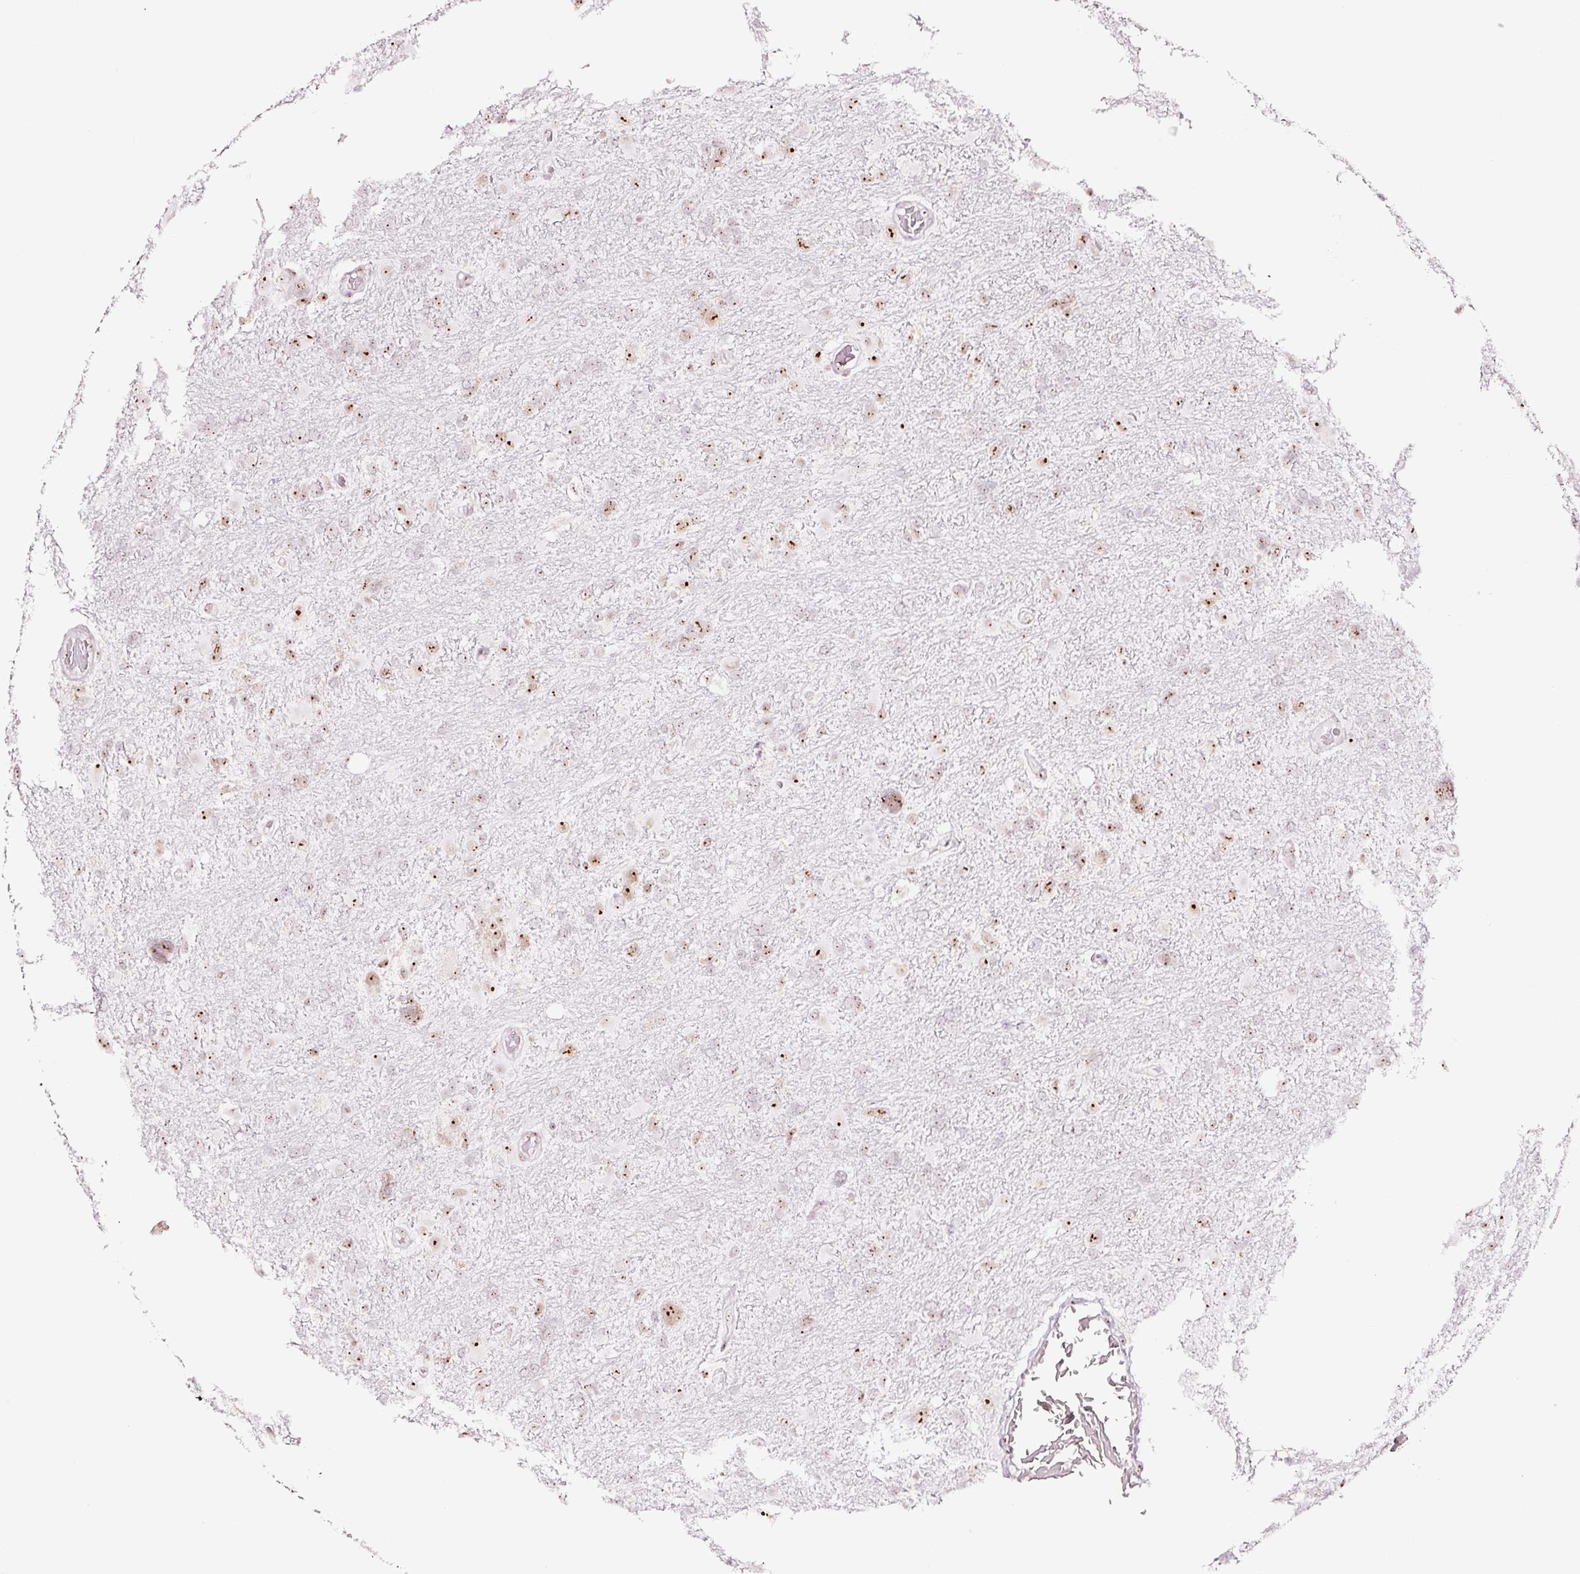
{"staining": {"intensity": "moderate", "quantity": "25%-75%", "location": "nuclear"}, "tissue": "glioma", "cell_type": "Tumor cells", "image_type": "cancer", "snomed": [{"axis": "morphology", "description": "Glioma, malignant, High grade"}, {"axis": "topography", "description": "Brain"}], "caption": "IHC photomicrograph of human high-grade glioma (malignant) stained for a protein (brown), which demonstrates medium levels of moderate nuclear positivity in about 25%-75% of tumor cells.", "gene": "GNL3", "patient": {"sex": "male", "age": 61}}